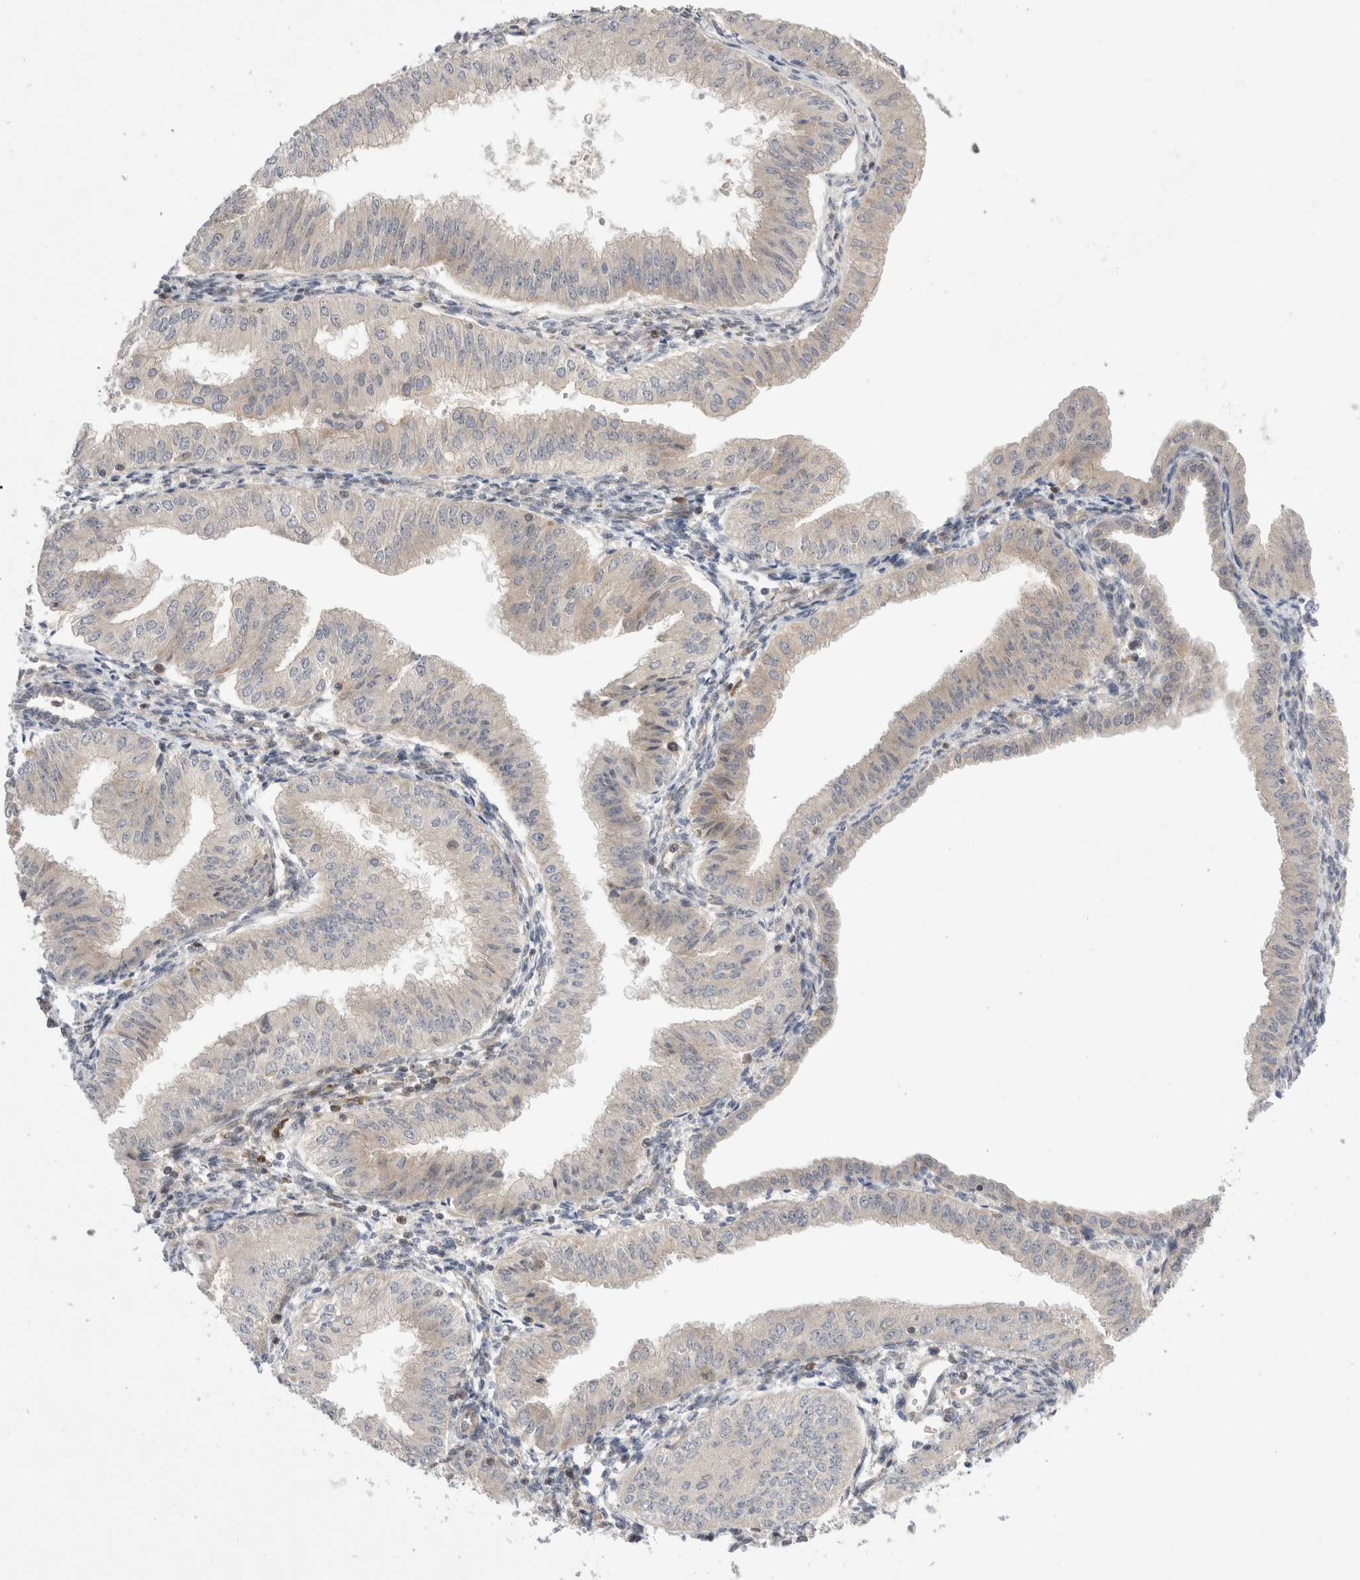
{"staining": {"intensity": "negative", "quantity": "none", "location": "none"}, "tissue": "endometrial cancer", "cell_type": "Tumor cells", "image_type": "cancer", "snomed": [{"axis": "morphology", "description": "Normal tissue, NOS"}, {"axis": "morphology", "description": "Adenocarcinoma, NOS"}, {"axis": "topography", "description": "Endometrium"}], "caption": "Immunohistochemistry (IHC) histopathology image of neoplastic tissue: endometrial cancer stained with DAB reveals no significant protein positivity in tumor cells.", "gene": "NFKB1", "patient": {"sex": "female", "age": 53}}